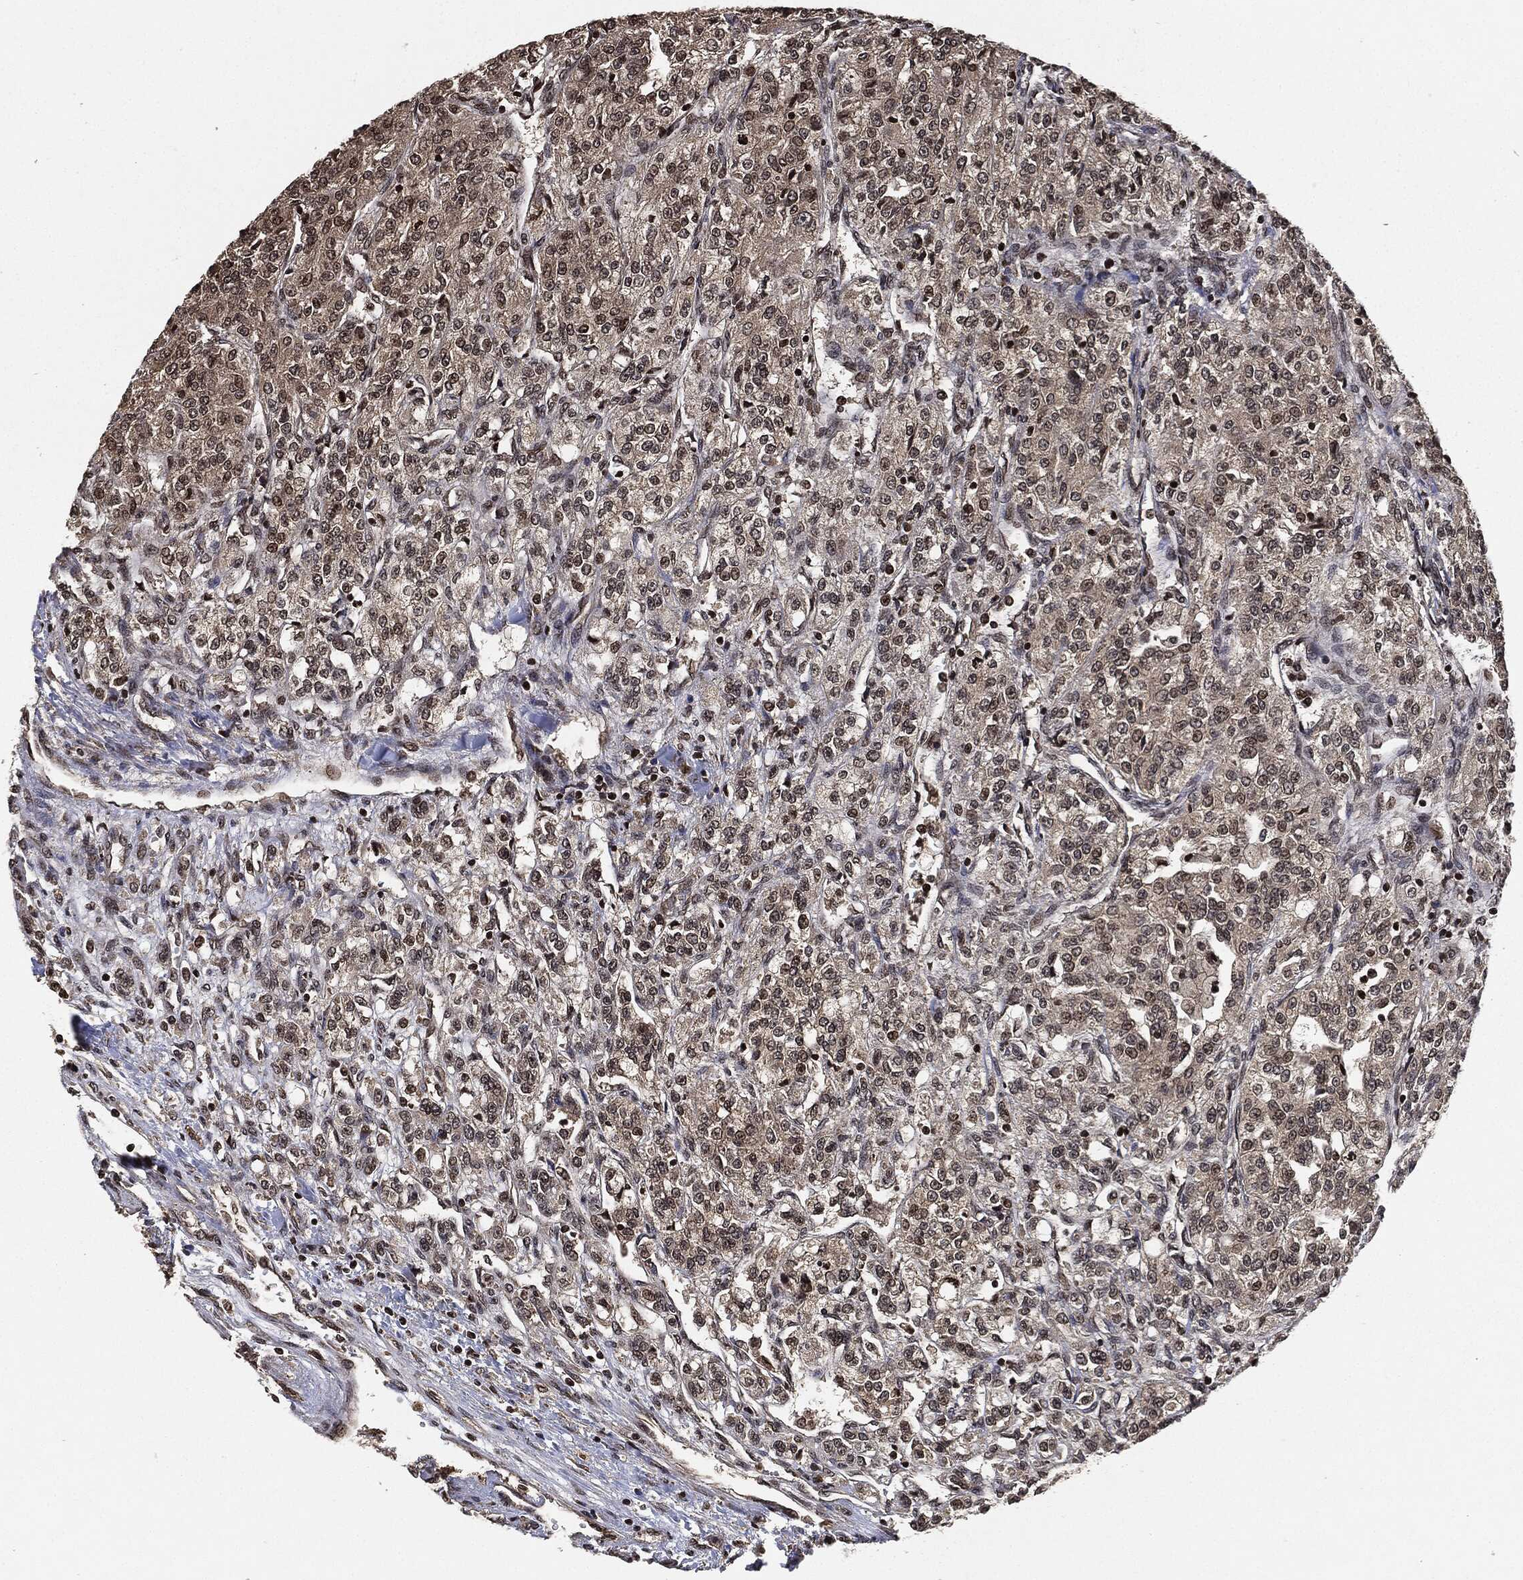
{"staining": {"intensity": "weak", "quantity": "<25%", "location": "cytoplasmic/membranous"}, "tissue": "renal cancer", "cell_type": "Tumor cells", "image_type": "cancer", "snomed": [{"axis": "morphology", "description": "Adenocarcinoma, NOS"}, {"axis": "topography", "description": "Kidney"}], "caption": "Immunohistochemical staining of adenocarcinoma (renal) reveals no significant positivity in tumor cells.", "gene": "PDK1", "patient": {"sex": "female", "age": 63}}